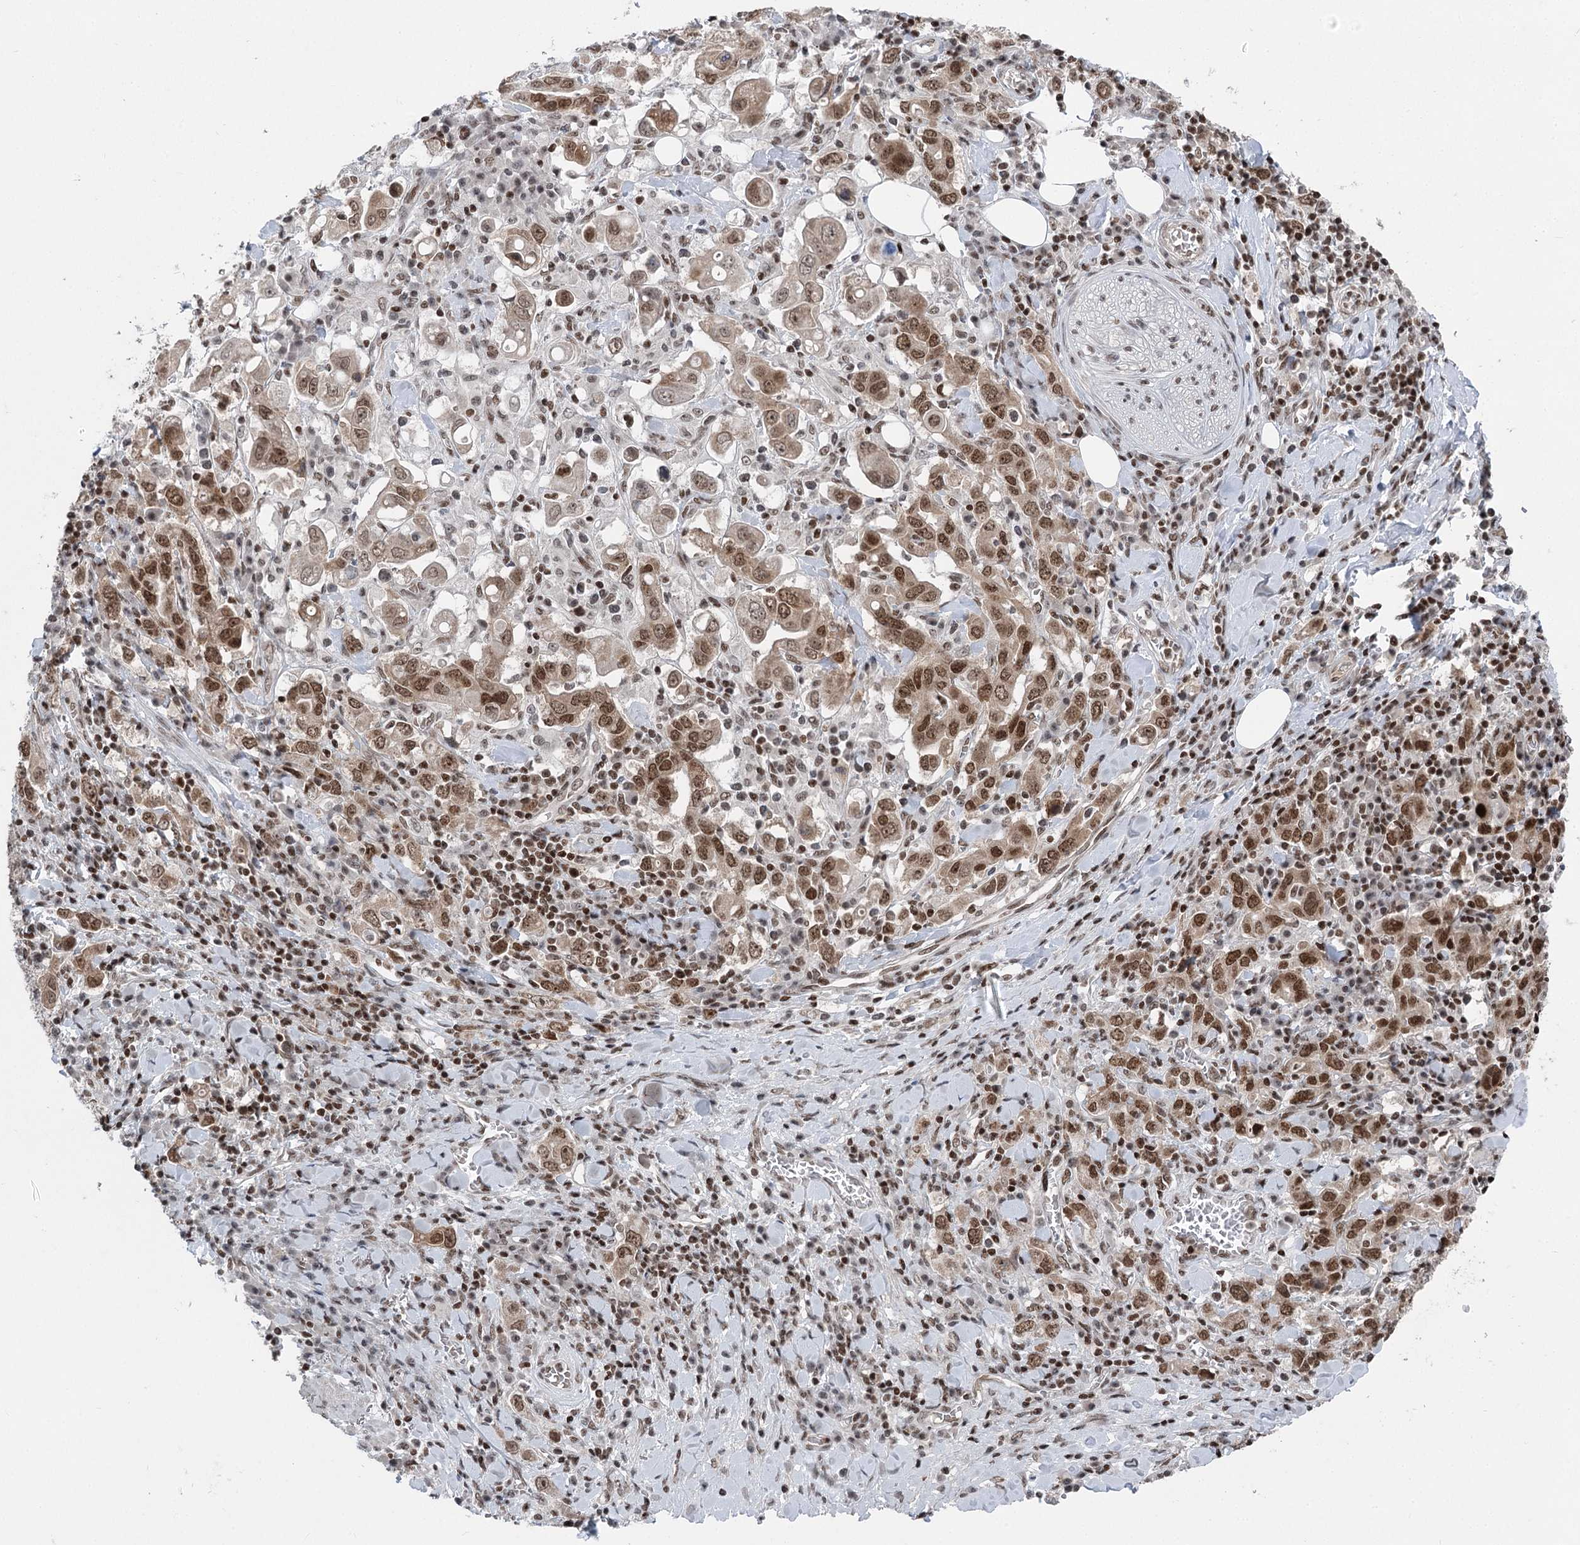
{"staining": {"intensity": "moderate", "quantity": ">75%", "location": "cytoplasmic/membranous,nuclear"}, "tissue": "stomach cancer", "cell_type": "Tumor cells", "image_type": "cancer", "snomed": [{"axis": "morphology", "description": "Adenocarcinoma, NOS"}, {"axis": "topography", "description": "Stomach, upper"}], "caption": "Immunohistochemistry (IHC) (DAB) staining of human stomach cancer (adenocarcinoma) shows moderate cytoplasmic/membranous and nuclear protein staining in approximately >75% of tumor cells.", "gene": "CGGBP1", "patient": {"sex": "male", "age": 62}}